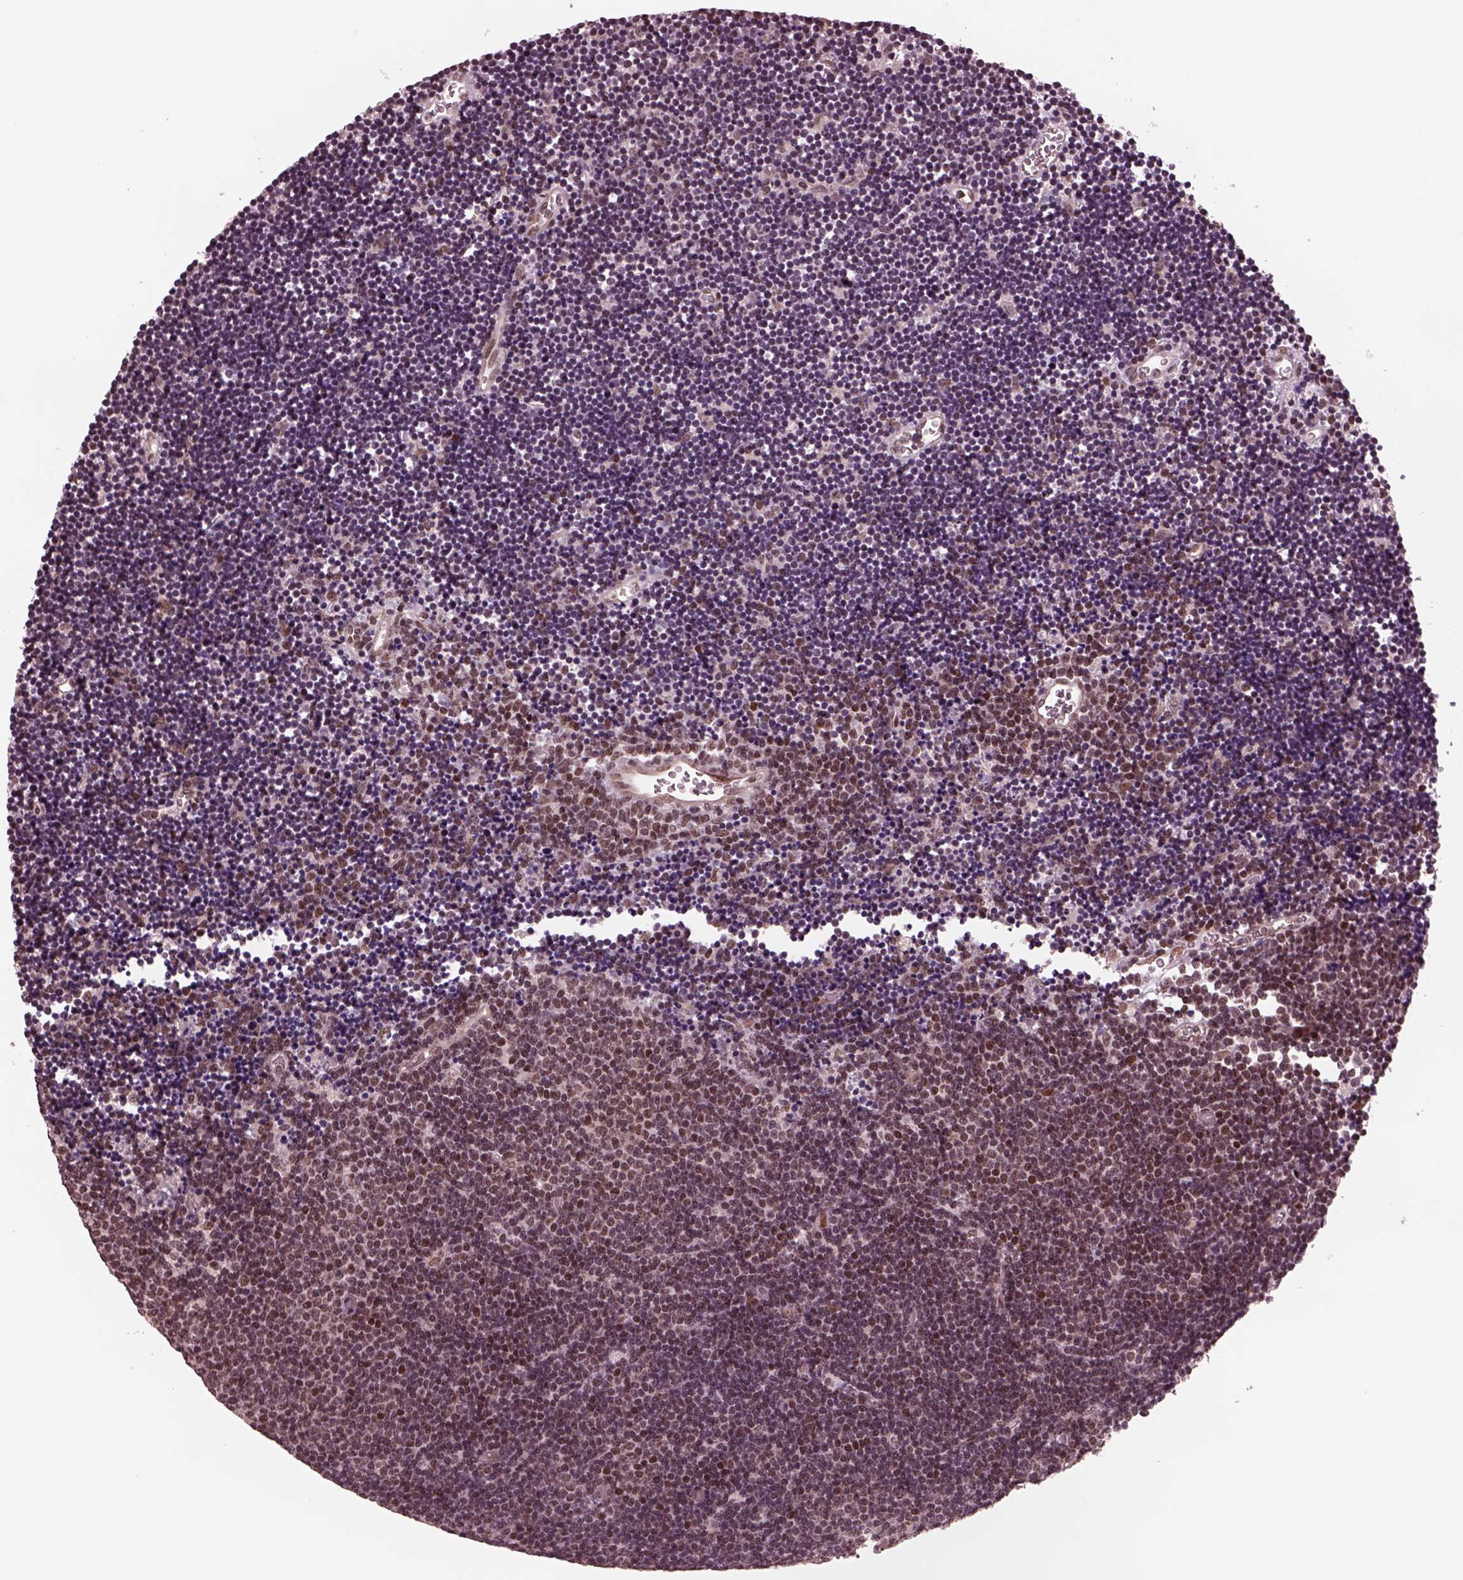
{"staining": {"intensity": "weak", "quantity": "25%-75%", "location": "nuclear"}, "tissue": "lymphoma", "cell_type": "Tumor cells", "image_type": "cancer", "snomed": [{"axis": "morphology", "description": "Malignant lymphoma, non-Hodgkin's type, Low grade"}, {"axis": "topography", "description": "Brain"}], "caption": "This photomicrograph exhibits IHC staining of human lymphoma, with low weak nuclear positivity in approximately 25%-75% of tumor cells.", "gene": "NAP1L5", "patient": {"sex": "female", "age": 66}}